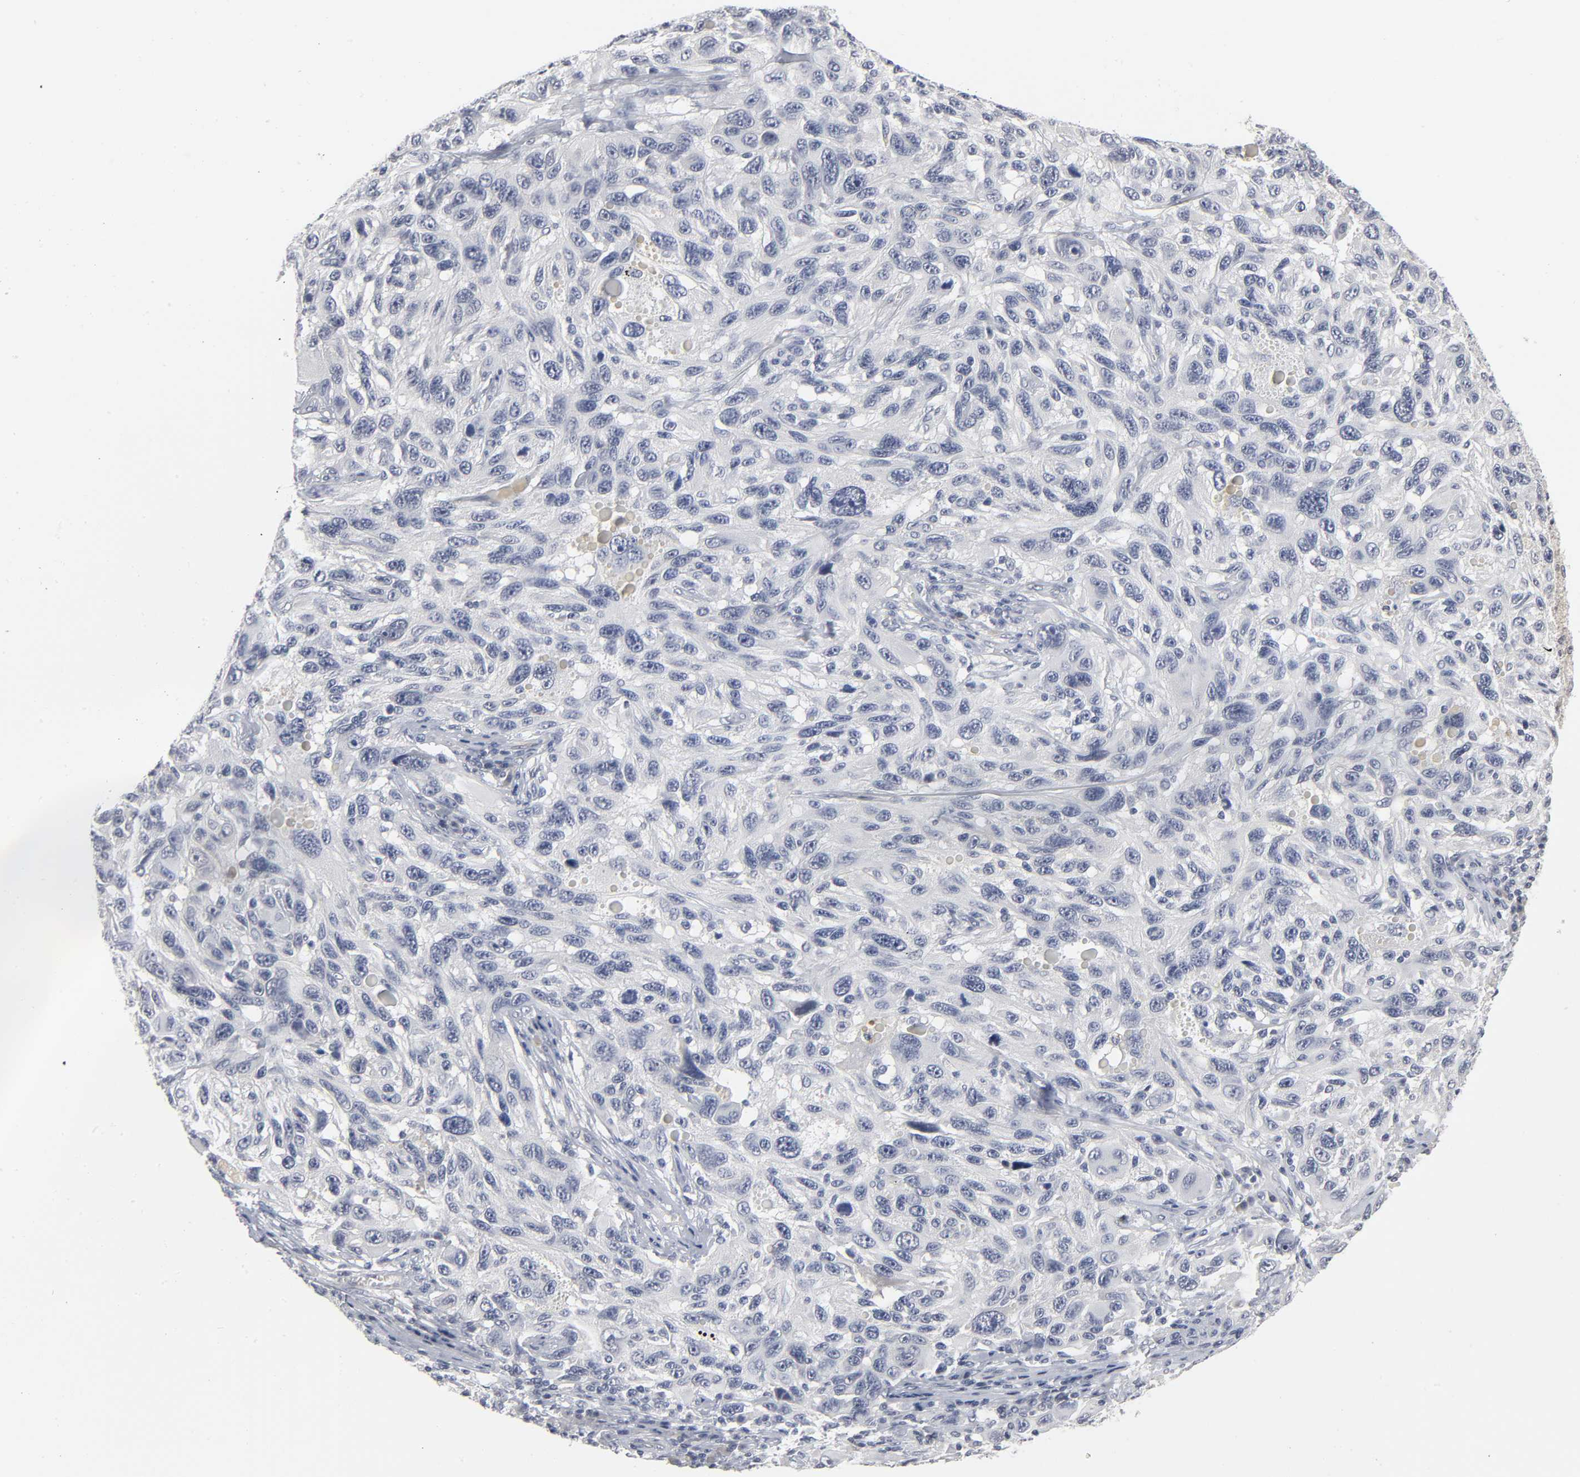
{"staining": {"intensity": "negative", "quantity": "none", "location": "none"}, "tissue": "melanoma", "cell_type": "Tumor cells", "image_type": "cancer", "snomed": [{"axis": "morphology", "description": "Malignant melanoma, NOS"}, {"axis": "topography", "description": "Skin"}], "caption": "Protein analysis of melanoma exhibits no significant staining in tumor cells.", "gene": "PDLIM3", "patient": {"sex": "male", "age": 53}}